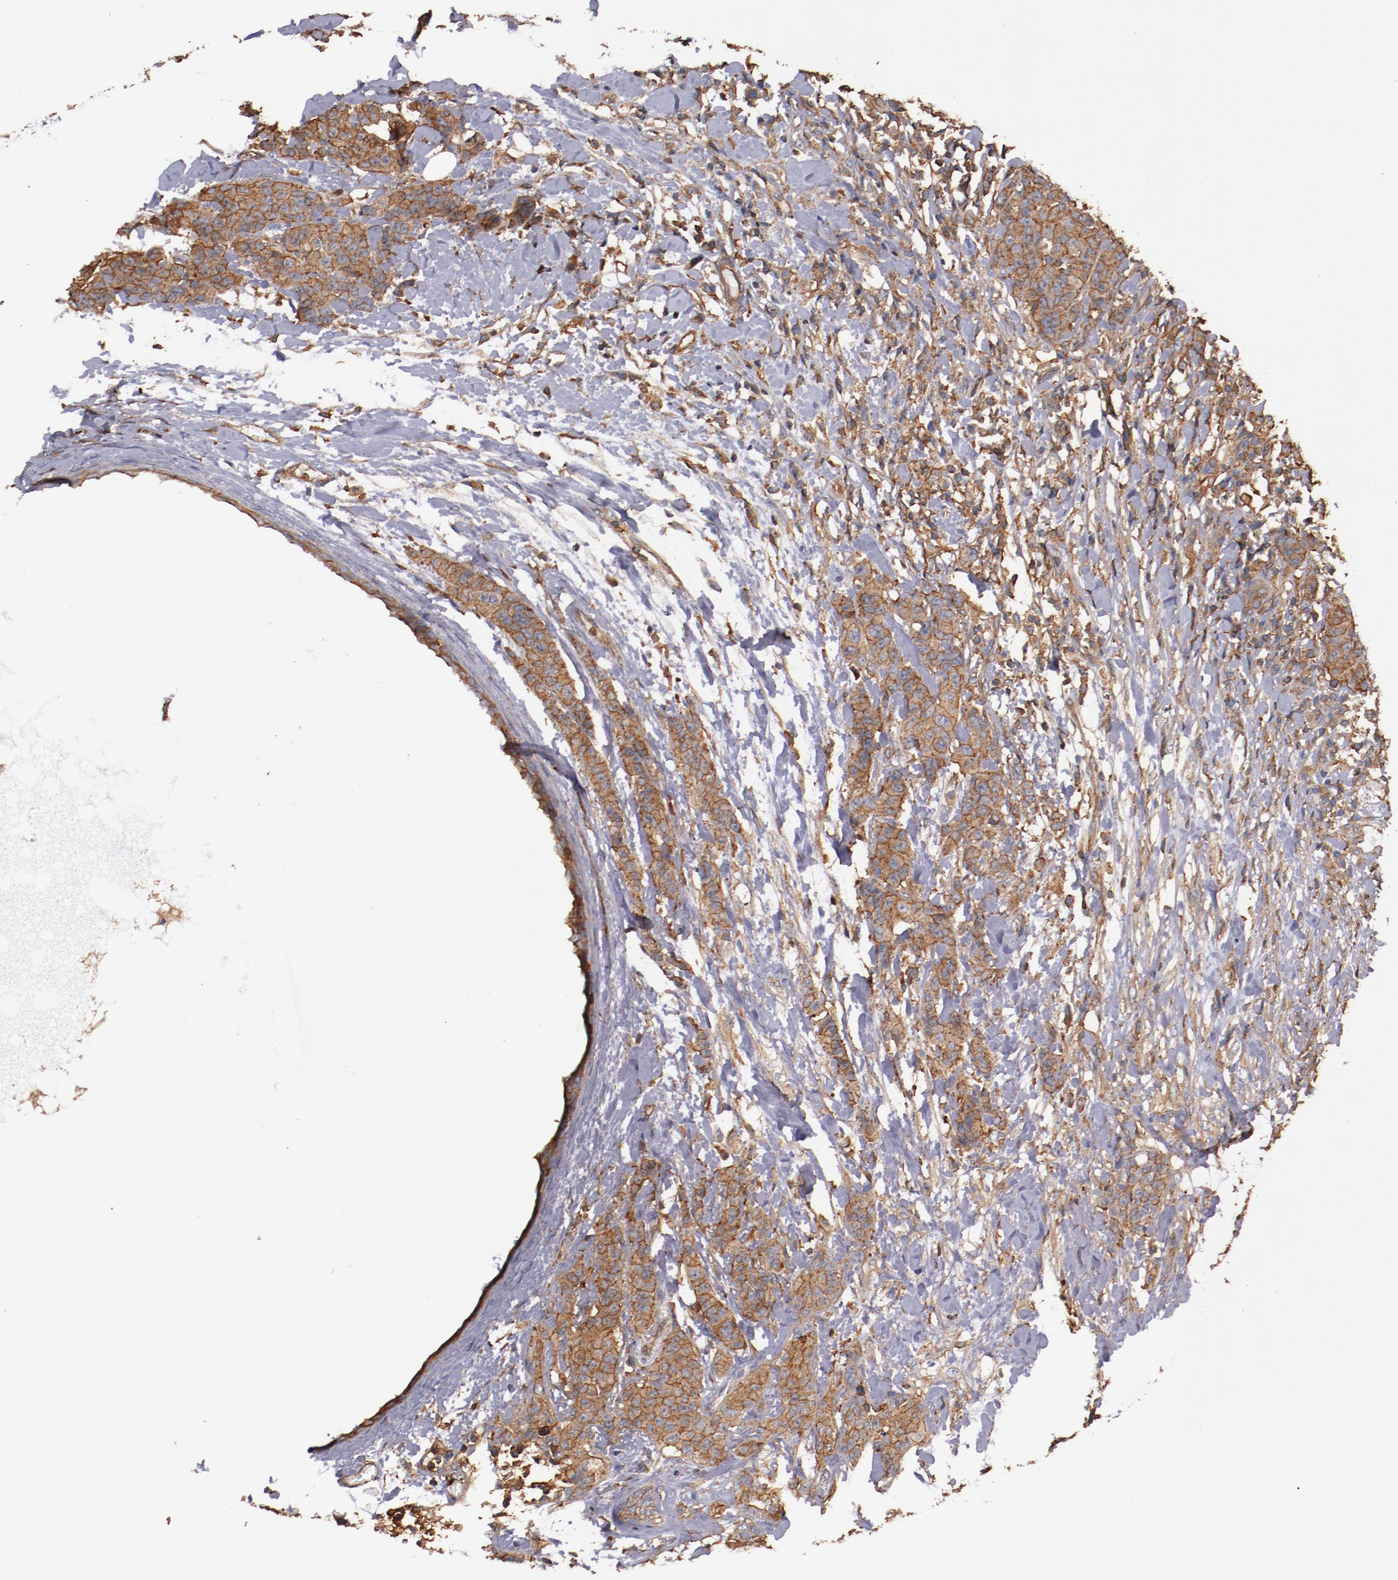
{"staining": {"intensity": "strong", "quantity": ">75%", "location": "cytoplasmic/membranous"}, "tissue": "breast cancer", "cell_type": "Tumor cells", "image_type": "cancer", "snomed": [{"axis": "morphology", "description": "Duct carcinoma"}, {"axis": "topography", "description": "Breast"}], "caption": "Breast invasive ductal carcinoma was stained to show a protein in brown. There is high levels of strong cytoplasmic/membranous positivity in about >75% of tumor cells.", "gene": "TMOD3", "patient": {"sex": "female", "age": 40}}